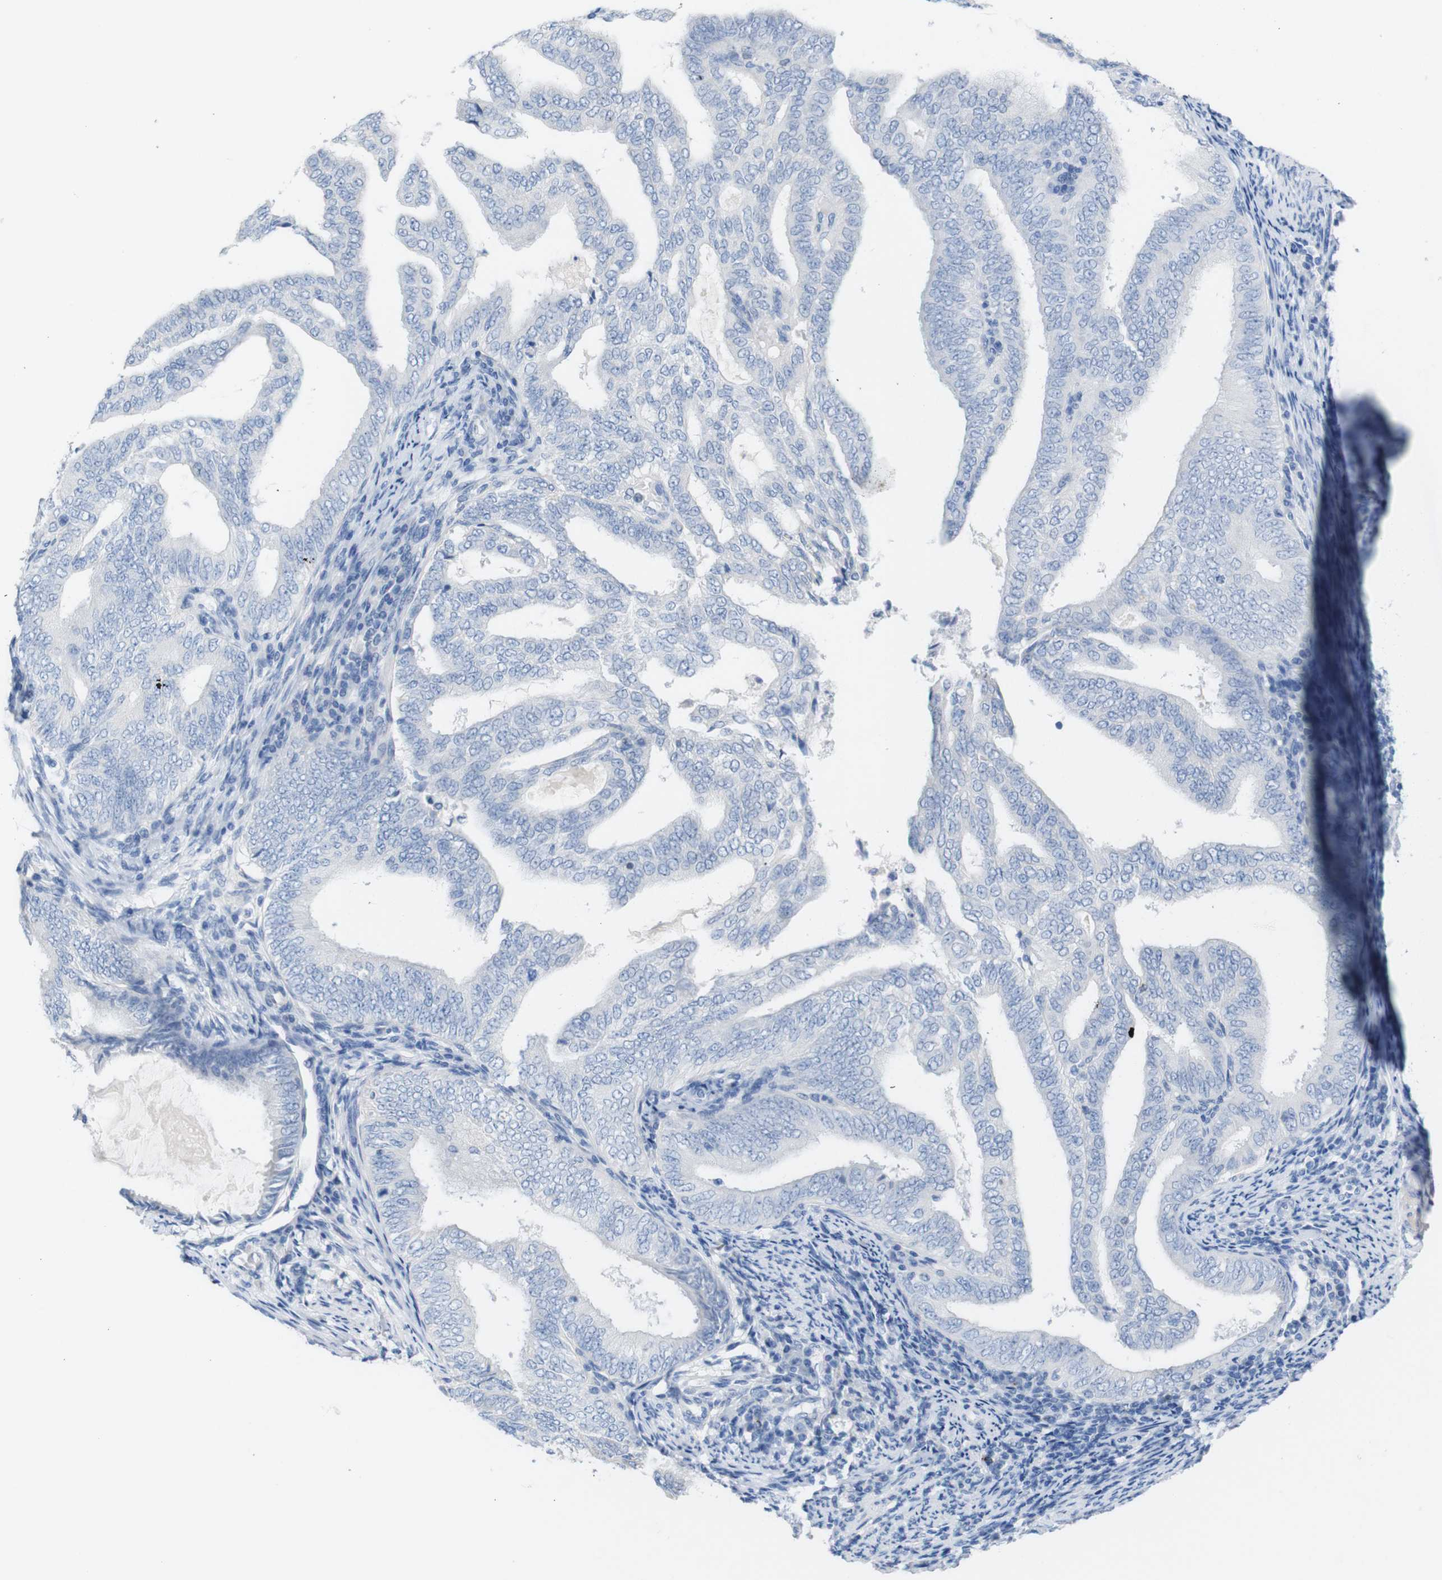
{"staining": {"intensity": "negative", "quantity": "none", "location": "none"}, "tissue": "endometrial cancer", "cell_type": "Tumor cells", "image_type": "cancer", "snomed": [{"axis": "morphology", "description": "Adenocarcinoma, NOS"}, {"axis": "topography", "description": "Endometrium"}], "caption": "An image of human endometrial cancer is negative for staining in tumor cells. The staining was performed using DAB to visualize the protein expression in brown, while the nuclei were stained in blue with hematoxylin (Magnification: 20x).", "gene": "LAG3", "patient": {"sex": "female", "age": 58}}